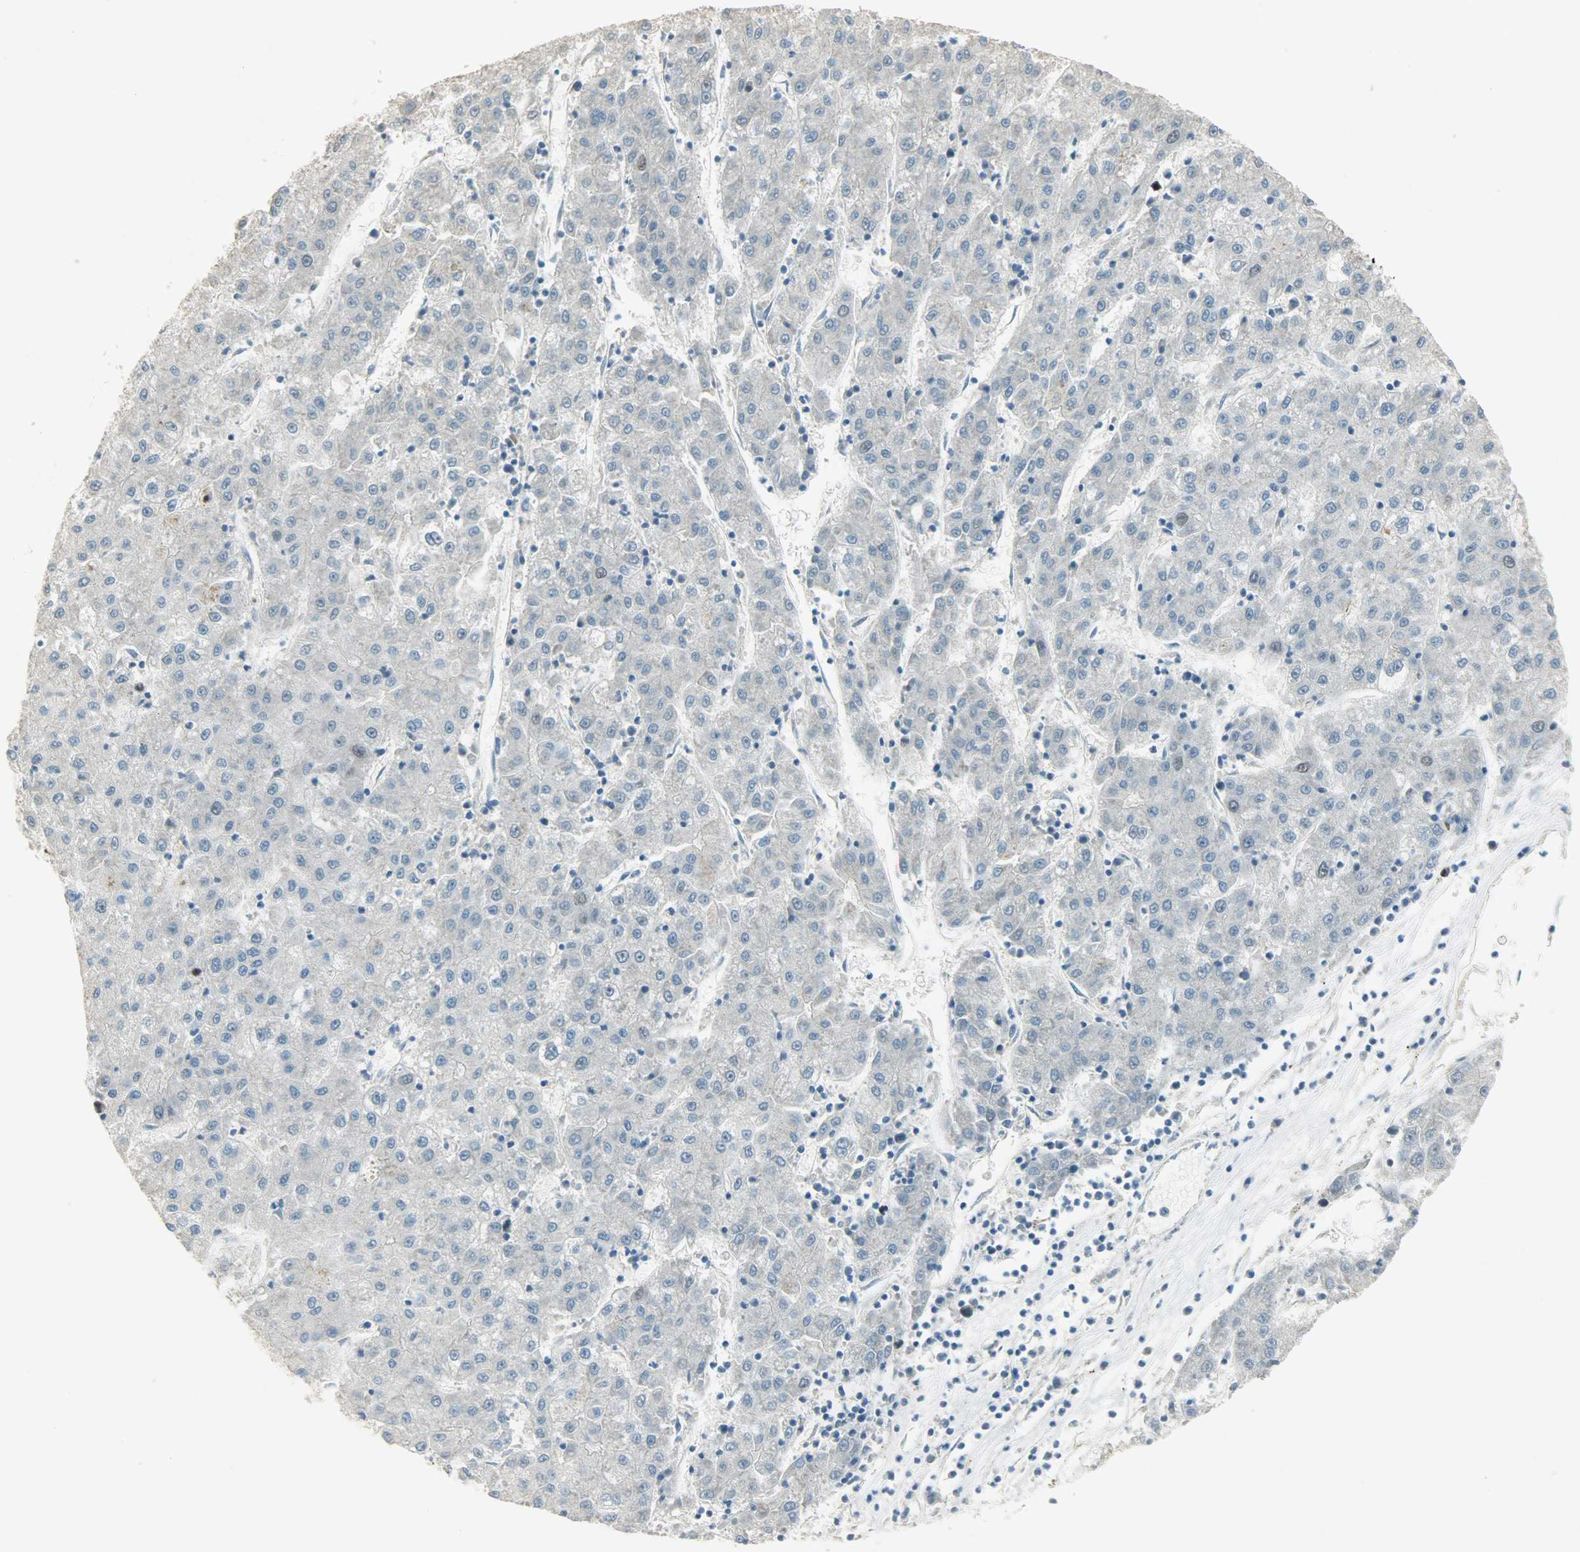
{"staining": {"intensity": "negative", "quantity": "none", "location": "none"}, "tissue": "liver cancer", "cell_type": "Tumor cells", "image_type": "cancer", "snomed": [{"axis": "morphology", "description": "Carcinoma, Hepatocellular, NOS"}, {"axis": "topography", "description": "Liver"}], "caption": "DAB (3,3'-diaminobenzidine) immunohistochemical staining of human liver hepatocellular carcinoma reveals no significant positivity in tumor cells.", "gene": "TPX2", "patient": {"sex": "male", "age": 72}}